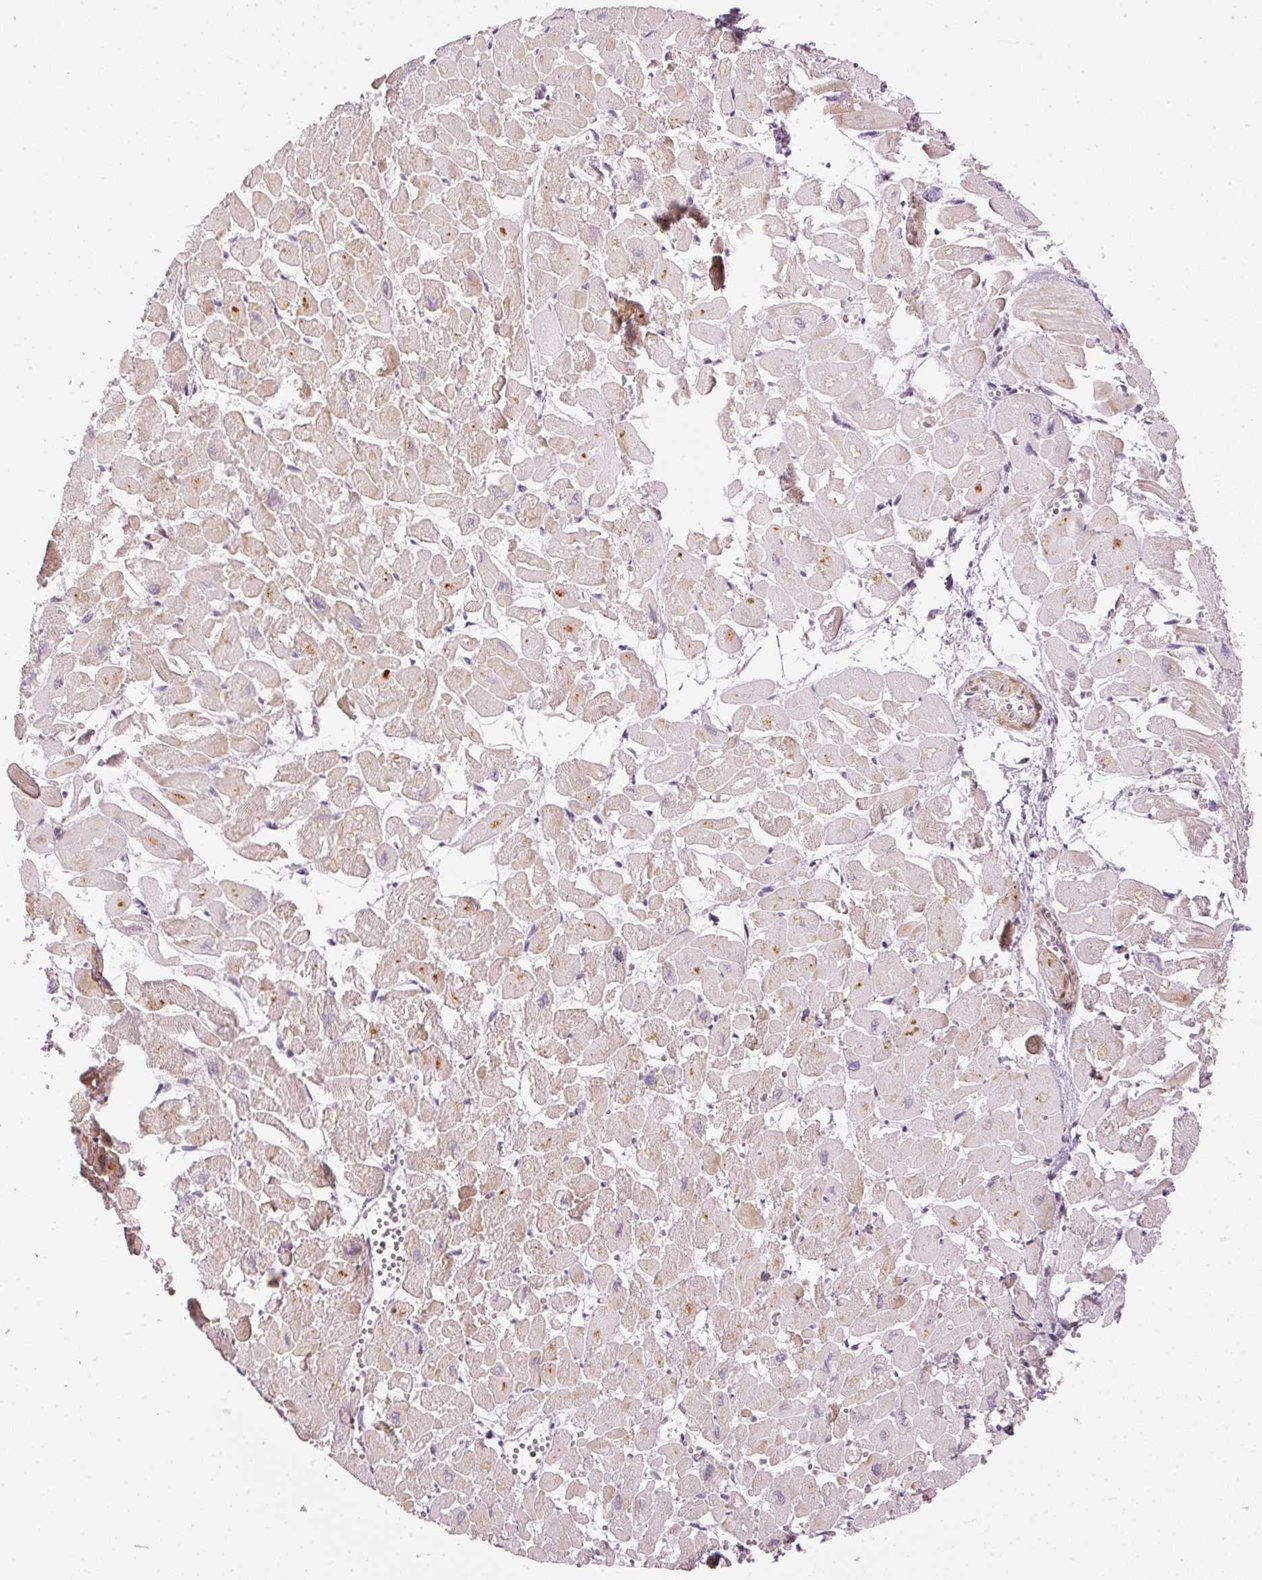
{"staining": {"intensity": "moderate", "quantity": "25%-75%", "location": "cytoplasmic/membranous,nuclear"}, "tissue": "heart muscle", "cell_type": "Cardiomyocytes", "image_type": "normal", "snomed": [{"axis": "morphology", "description": "Normal tissue, NOS"}, {"axis": "topography", "description": "Heart"}], "caption": "Approximately 25%-75% of cardiomyocytes in normal human heart muscle reveal moderate cytoplasmic/membranous,nuclear protein positivity as visualized by brown immunohistochemical staining.", "gene": "THOC6", "patient": {"sex": "male", "age": 54}}